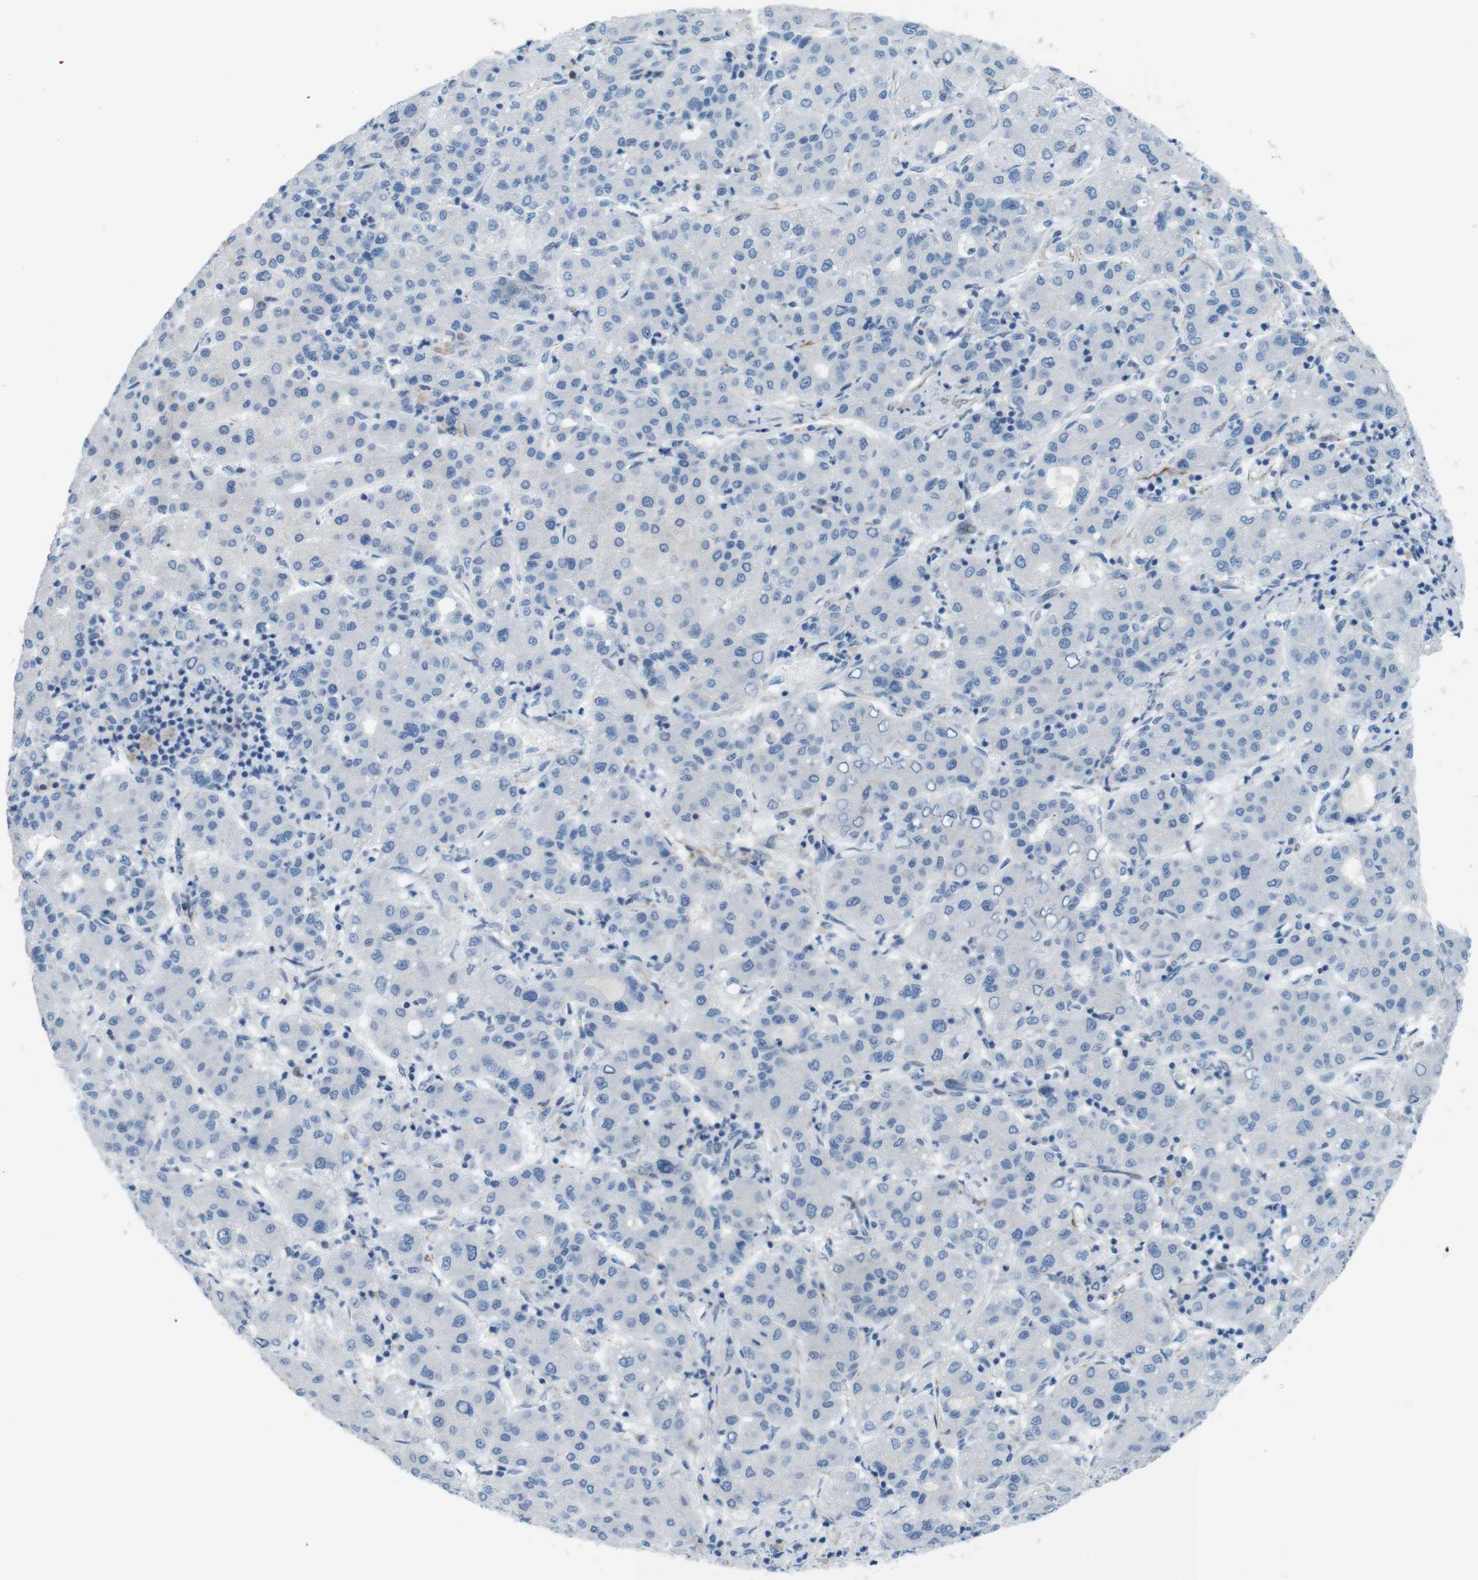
{"staining": {"intensity": "negative", "quantity": "none", "location": "none"}, "tissue": "liver cancer", "cell_type": "Tumor cells", "image_type": "cancer", "snomed": [{"axis": "morphology", "description": "Carcinoma, Hepatocellular, NOS"}, {"axis": "topography", "description": "Liver"}], "caption": "Immunohistochemical staining of liver cancer (hepatocellular carcinoma) exhibits no significant staining in tumor cells. (Stains: DAB (3,3'-diaminobenzidine) IHC with hematoxylin counter stain, Microscopy: brightfield microscopy at high magnification).", "gene": "MYH9", "patient": {"sex": "male", "age": 65}}